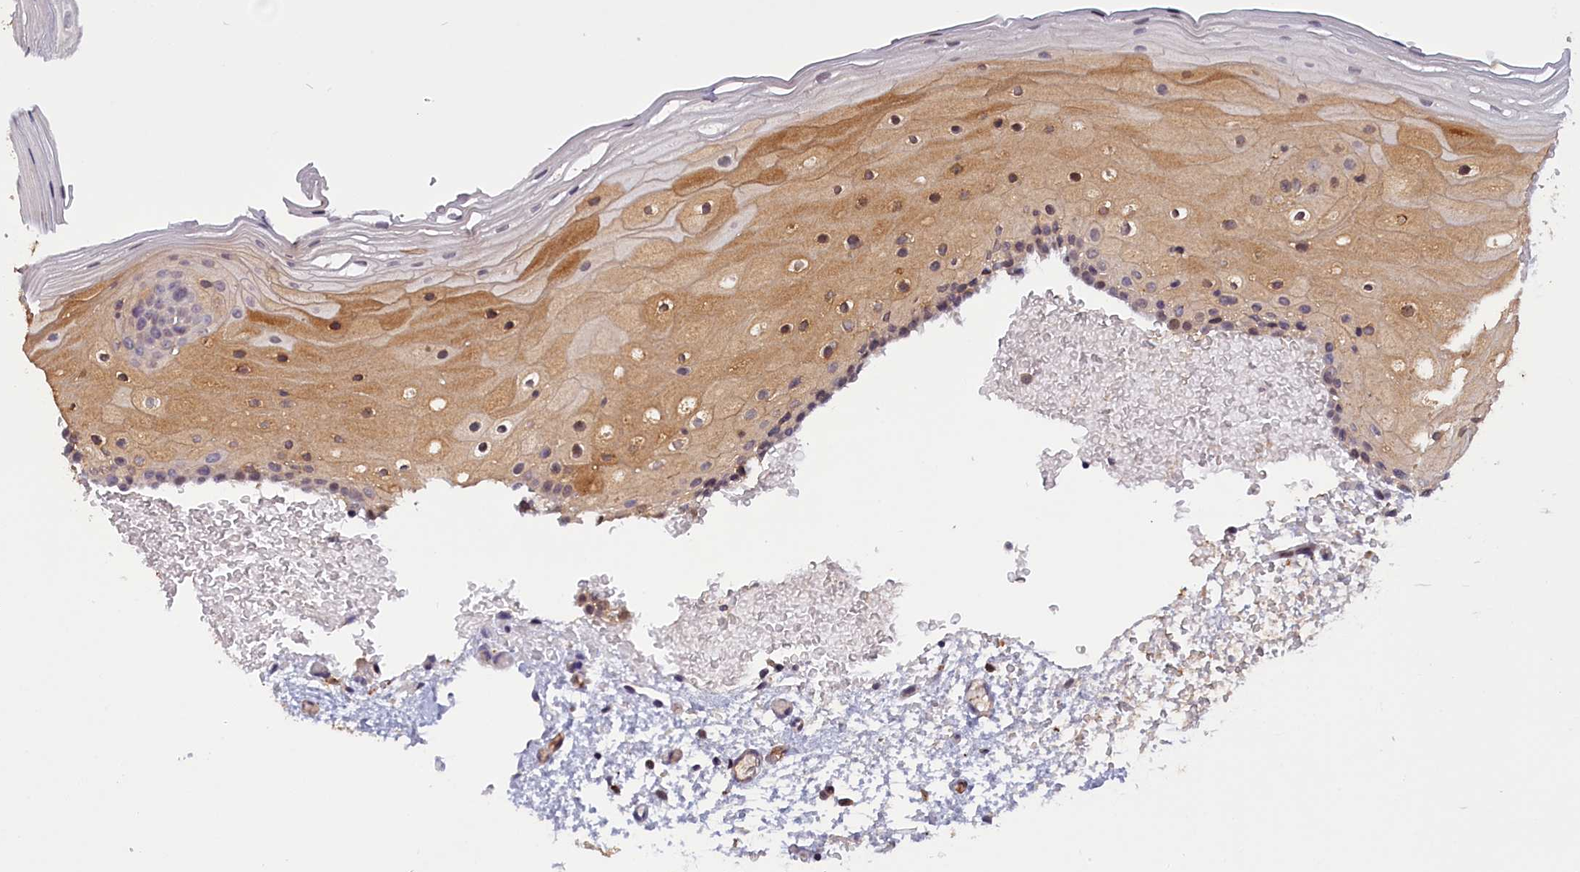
{"staining": {"intensity": "strong", "quantity": "25%-75%", "location": "cytoplasmic/membranous,nuclear"}, "tissue": "oral mucosa", "cell_type": "Squamous epithelial cells", "image_type": "normal", "snomed": [{"axis": "morphology", "description": "Normal tissue, NOS"}, {"axis": "topography", "description": "Oral tissue"}], "caption": "Immunohistochemistry (IHC) micrograph of unremarkable oral mucosa: human oral mucosa stained using IHC shows high levels of strong protein expression localized specifically in the cytoplasmic/membranous,nuclear of squamous epithelial cells, appearing as a cytoplasmic/membranous,nuclear brown color.", "gene": "RRAD", "patient": {"sex": "female", "age": 70}}